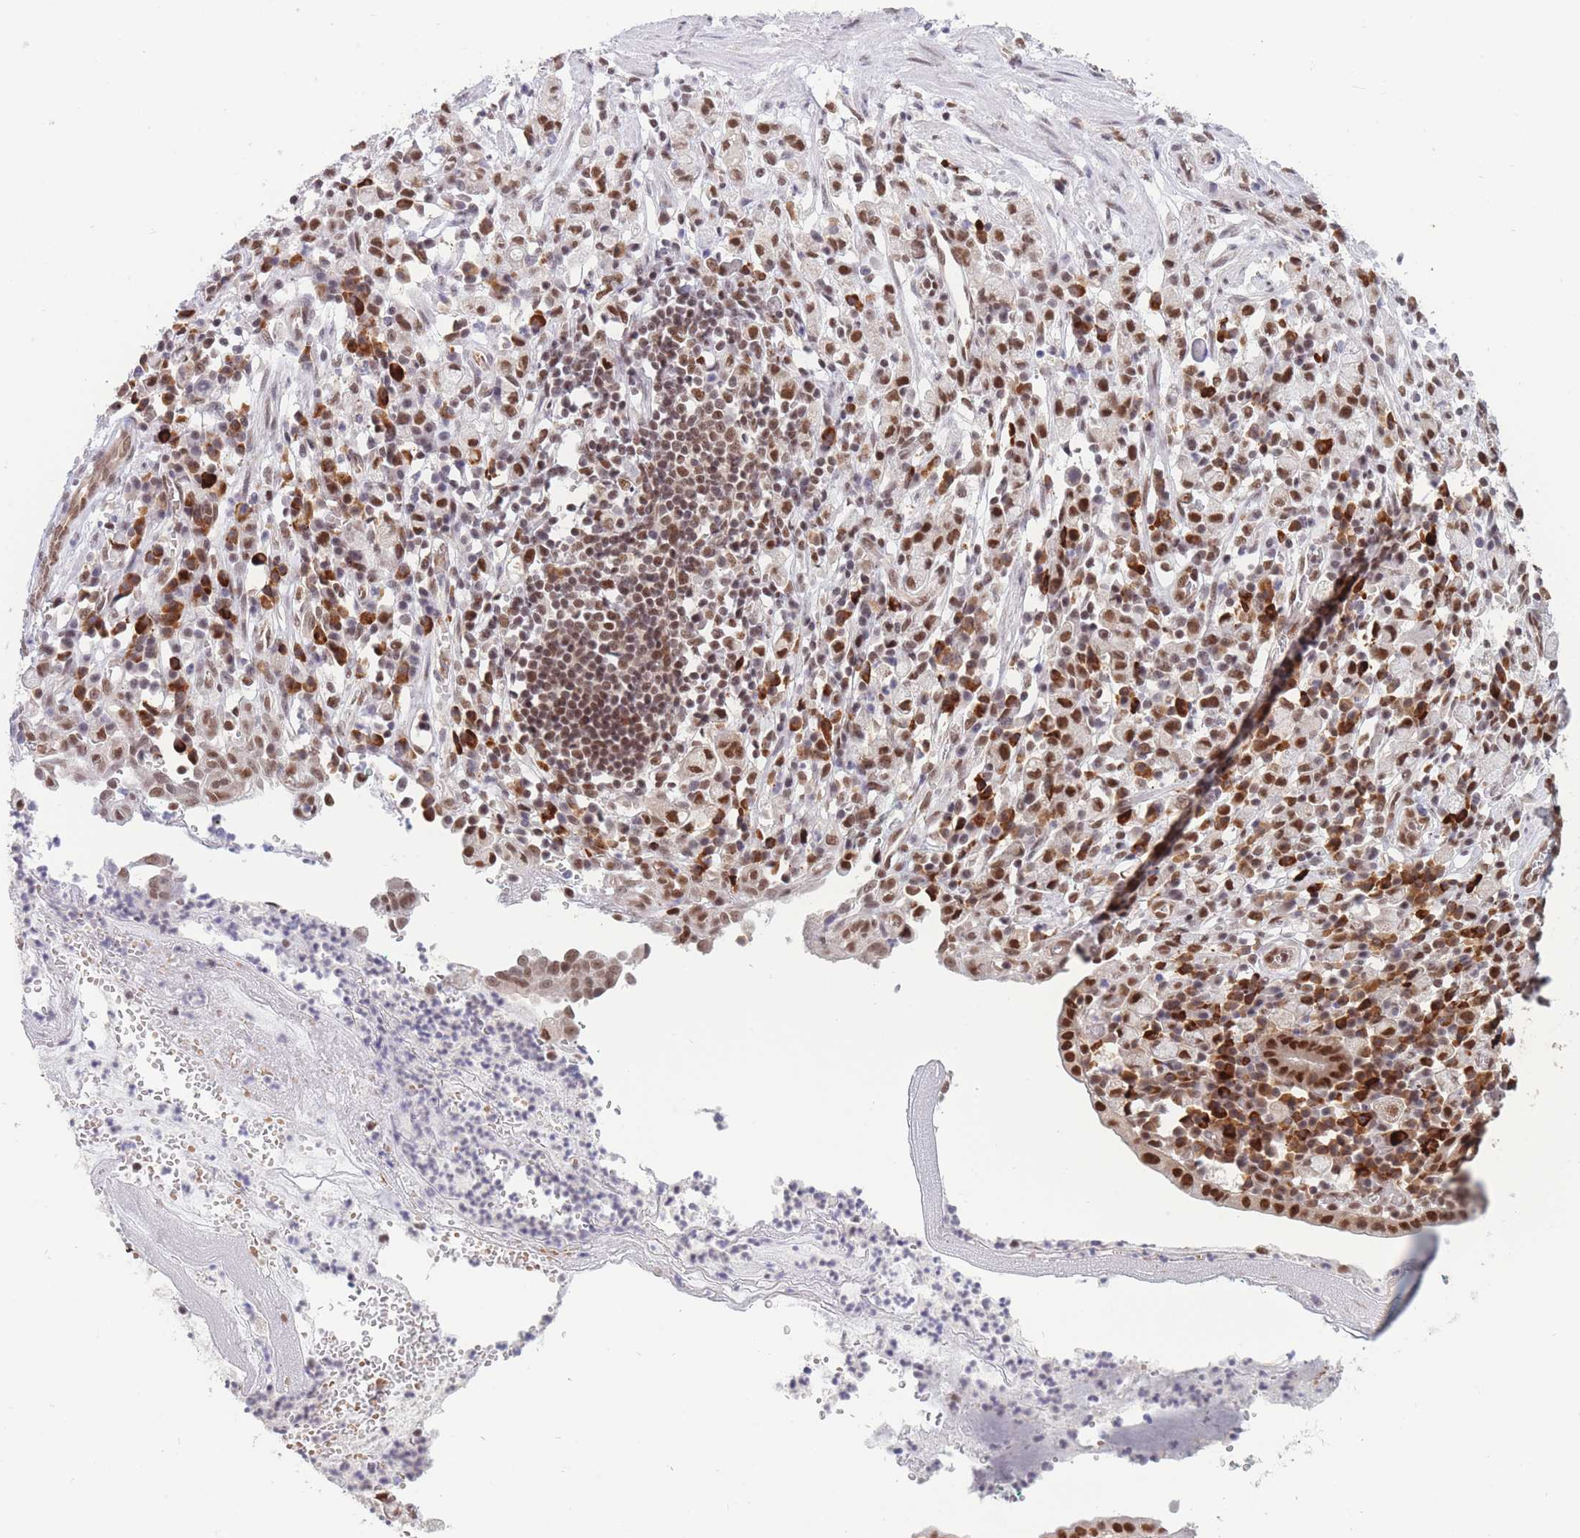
{"staining": {"intensity": "strong", "quantity": ">75%", "location": "nuclear"}, "tissue": "stomach cancer", "cell_type": "Tumor cells", "image_type": "cancer", "snomed": [{"axis": "morphology", "description": "Adenocarcinoma, NOS"}, {"axis": "topography", "description": "Stomach"}], "caption": "High-magnification brightfield microscopy of stomach cancer (adenocarcinoma) stained with DAB (3,3'-diaminobenzidine) (brown) and counterstained with hematoxylin (blue). tumor cells exhibit strong nuclear staining is present in about>75% of cells.", "gene": "SMAD9", "patient": {"sex": "male", "age": 77}}